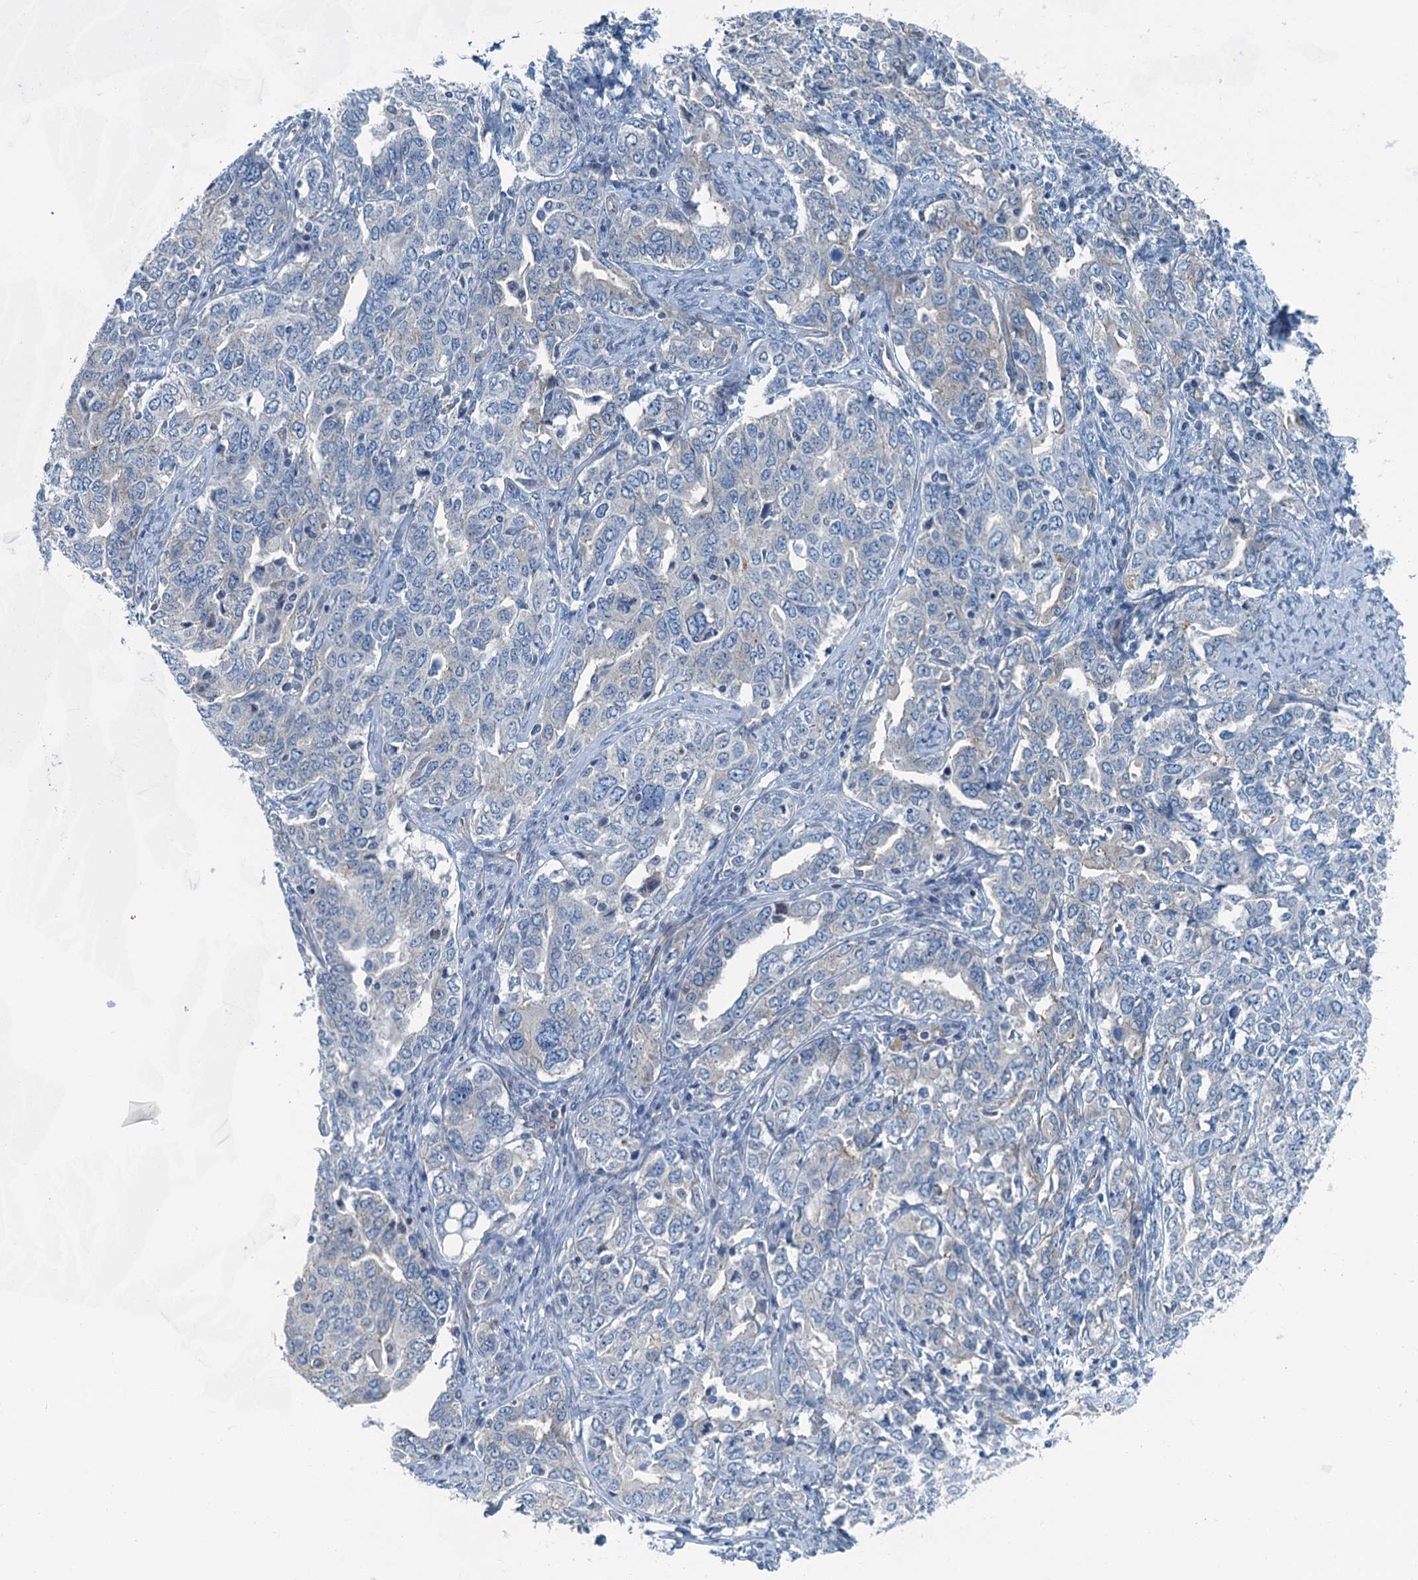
{"staining": {"intensity": "moderate", "quantity": "<25%", "location": "cytoplasmic/membranous"}, "tissue": "ovarian cancer", "cell_type": "Tumor cells", "image_type": "cancer", "snomed": [{"axis": "morphology", "description": "Carcinoma, endometroid"}, {"axis": "topography", "description": "Ovary"}], "caption": "Ovarian endometroid carcinoma tissue shows moderate cytoplasmic/membranous expression in about <25% of tumor cells", "gene": "GFOD2", "patient": {"sex": "female", "age": 62}}